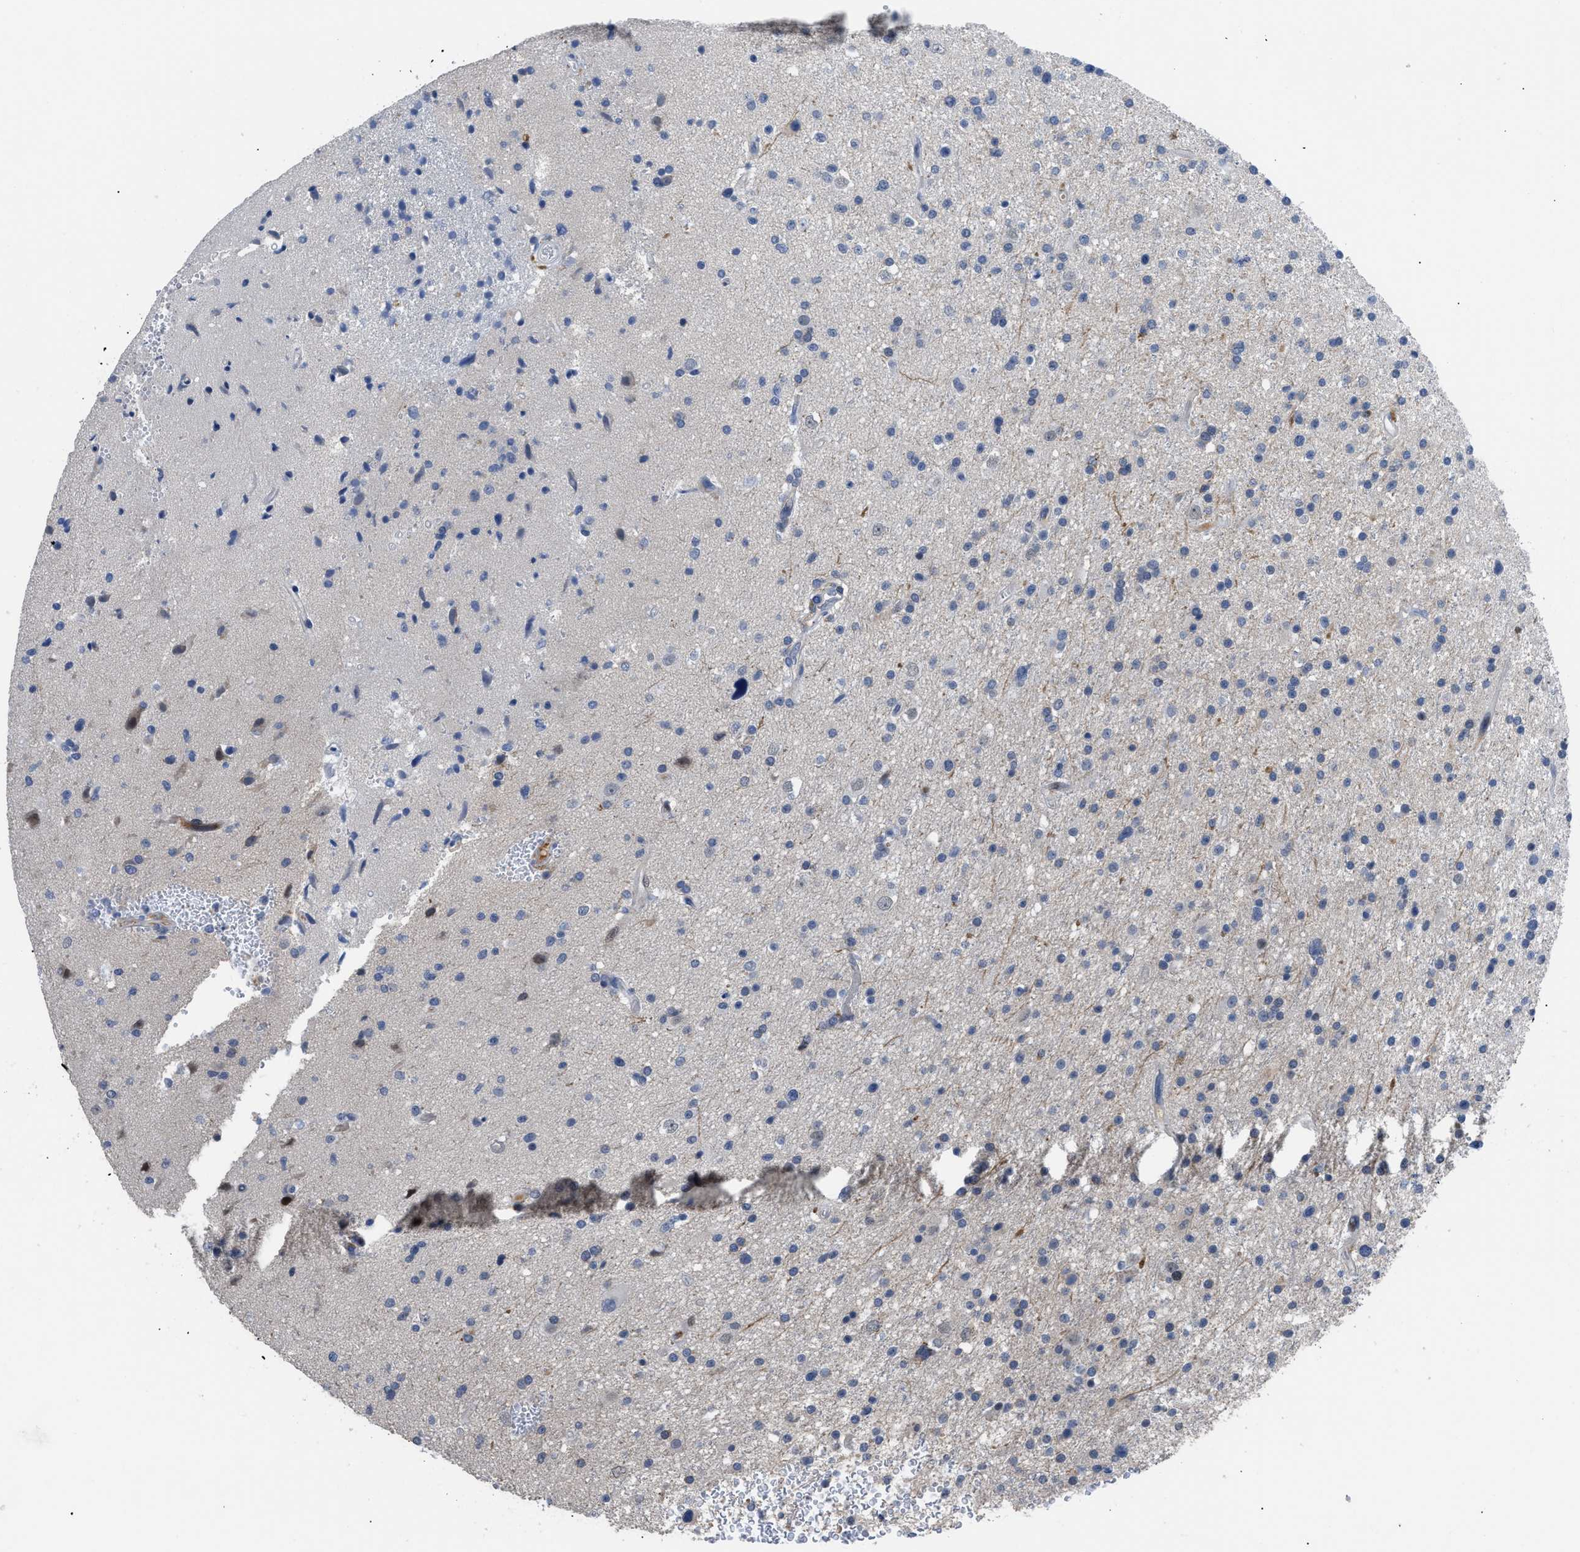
{"staining": {"intensity": "negative", "quantity": "none", "location": "none"}, "tissue": "glioma", "cell_type": "Tumor cells", "image_type": "cancer", "snomed": [{"axis": "morphology", "description": "Glioma, malignant, High grade"}, {"axis": "topography", "description": "Brain"}], "caption": "The image displays no staining of tumor cells in malignant glioma (high-grade). (Brightfield microscopy of DAB IHC at high magnification).", "gene": "OR9K2", "patient": {"sex": "male", "age": 33}}